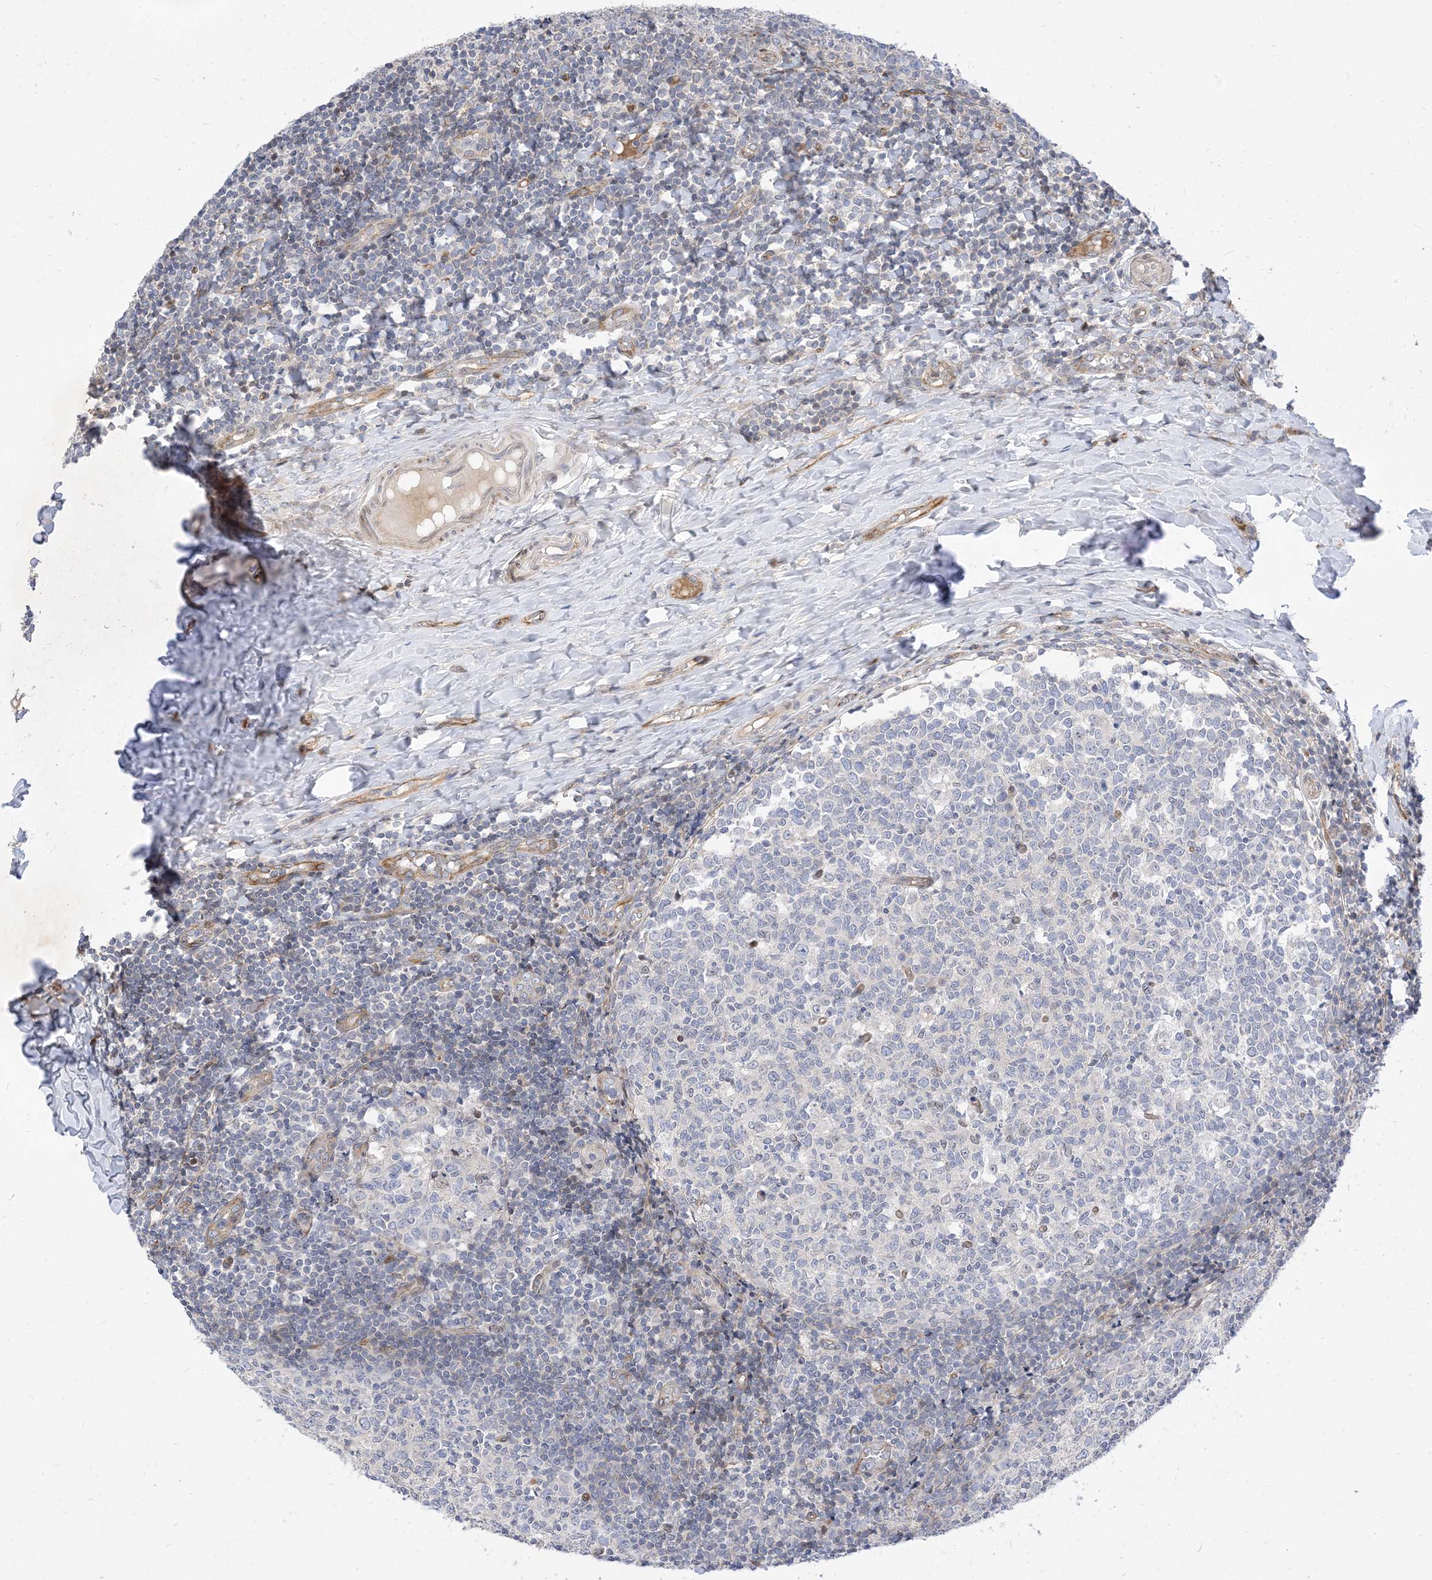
{"staining": {"intensity": "negative", "quantity": "none", "location": "none"}, "tissue": "tonsil", "cell_type": "Germinal center cells", "image_type": "normal", "snomed": [{"axis": "morphology", "description": "Normal tissue, NOS"}, {"axis": "topography", "description": "Tonsil"}], "caption": "A high-resolution micrograph shows immunohistochemistry staining of unremarkable tonsil, which reveals no significant expression in germinal center cells. The staining is performed using DAB (3,3'-diaminobenzidine) brown chromogen with nuclei counter-stained in using hematoxylin.", "gene": "TYSND1", "patient": {"sex": "female", "age": 19}}